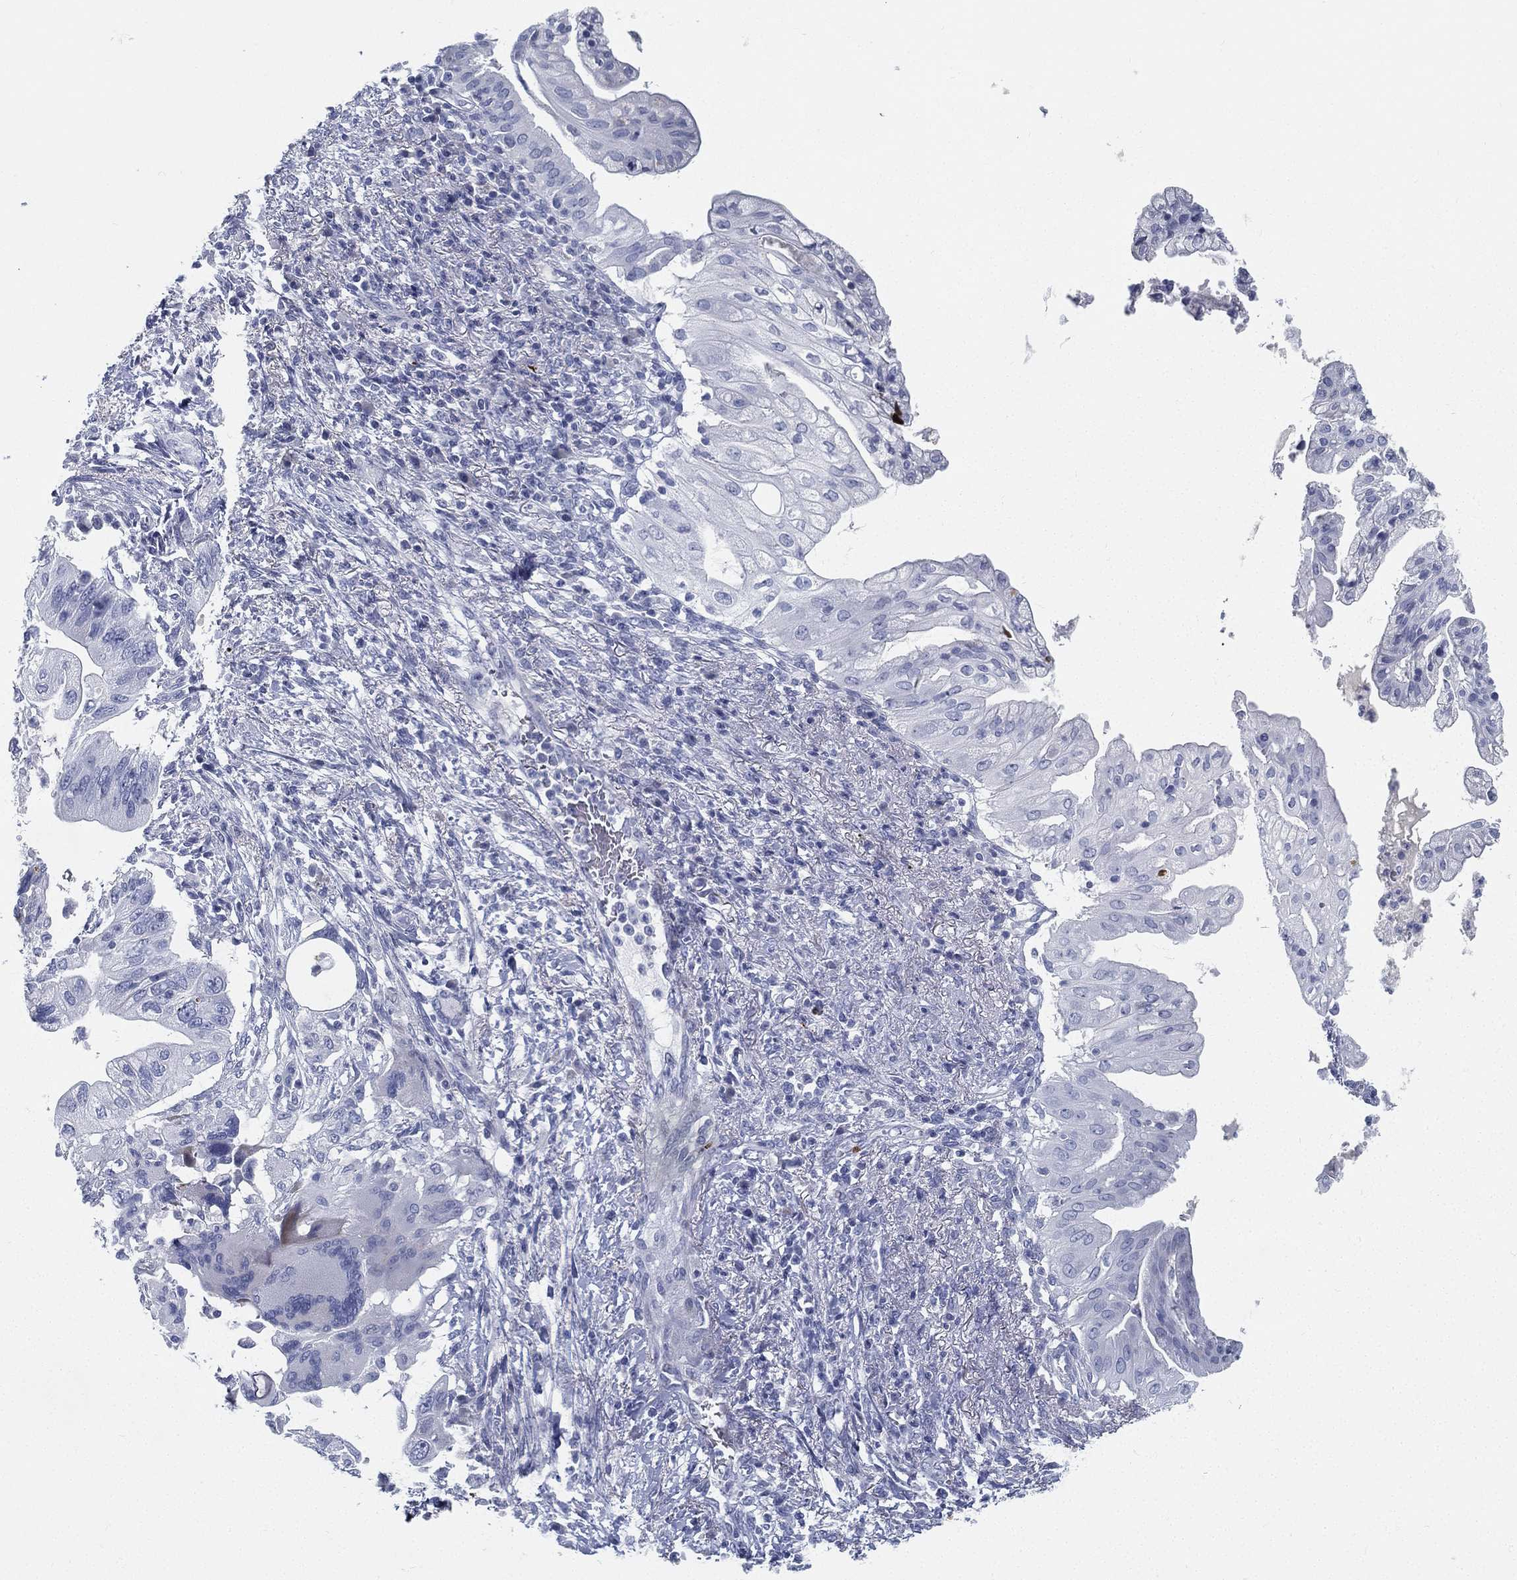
{"staining": {"intensity": "negative", "quantity": "none", "location": "none"}, "tissue": "pancreatic cancer", "cell_type": "Tumor cells", "image_type": "cancer", "snomed": [{"axis": "morphology", "description": "Adenocarcinoma, NOS"}, {"axis": "topography", "description": "Pancreas"}], "caption": "A histopathology image of pancreatic cancer stained for a protein demonstrates no brown staining in tumor cells.", "gene": "SPPL2C", "patient": {"sex": "female", "age": 72}}